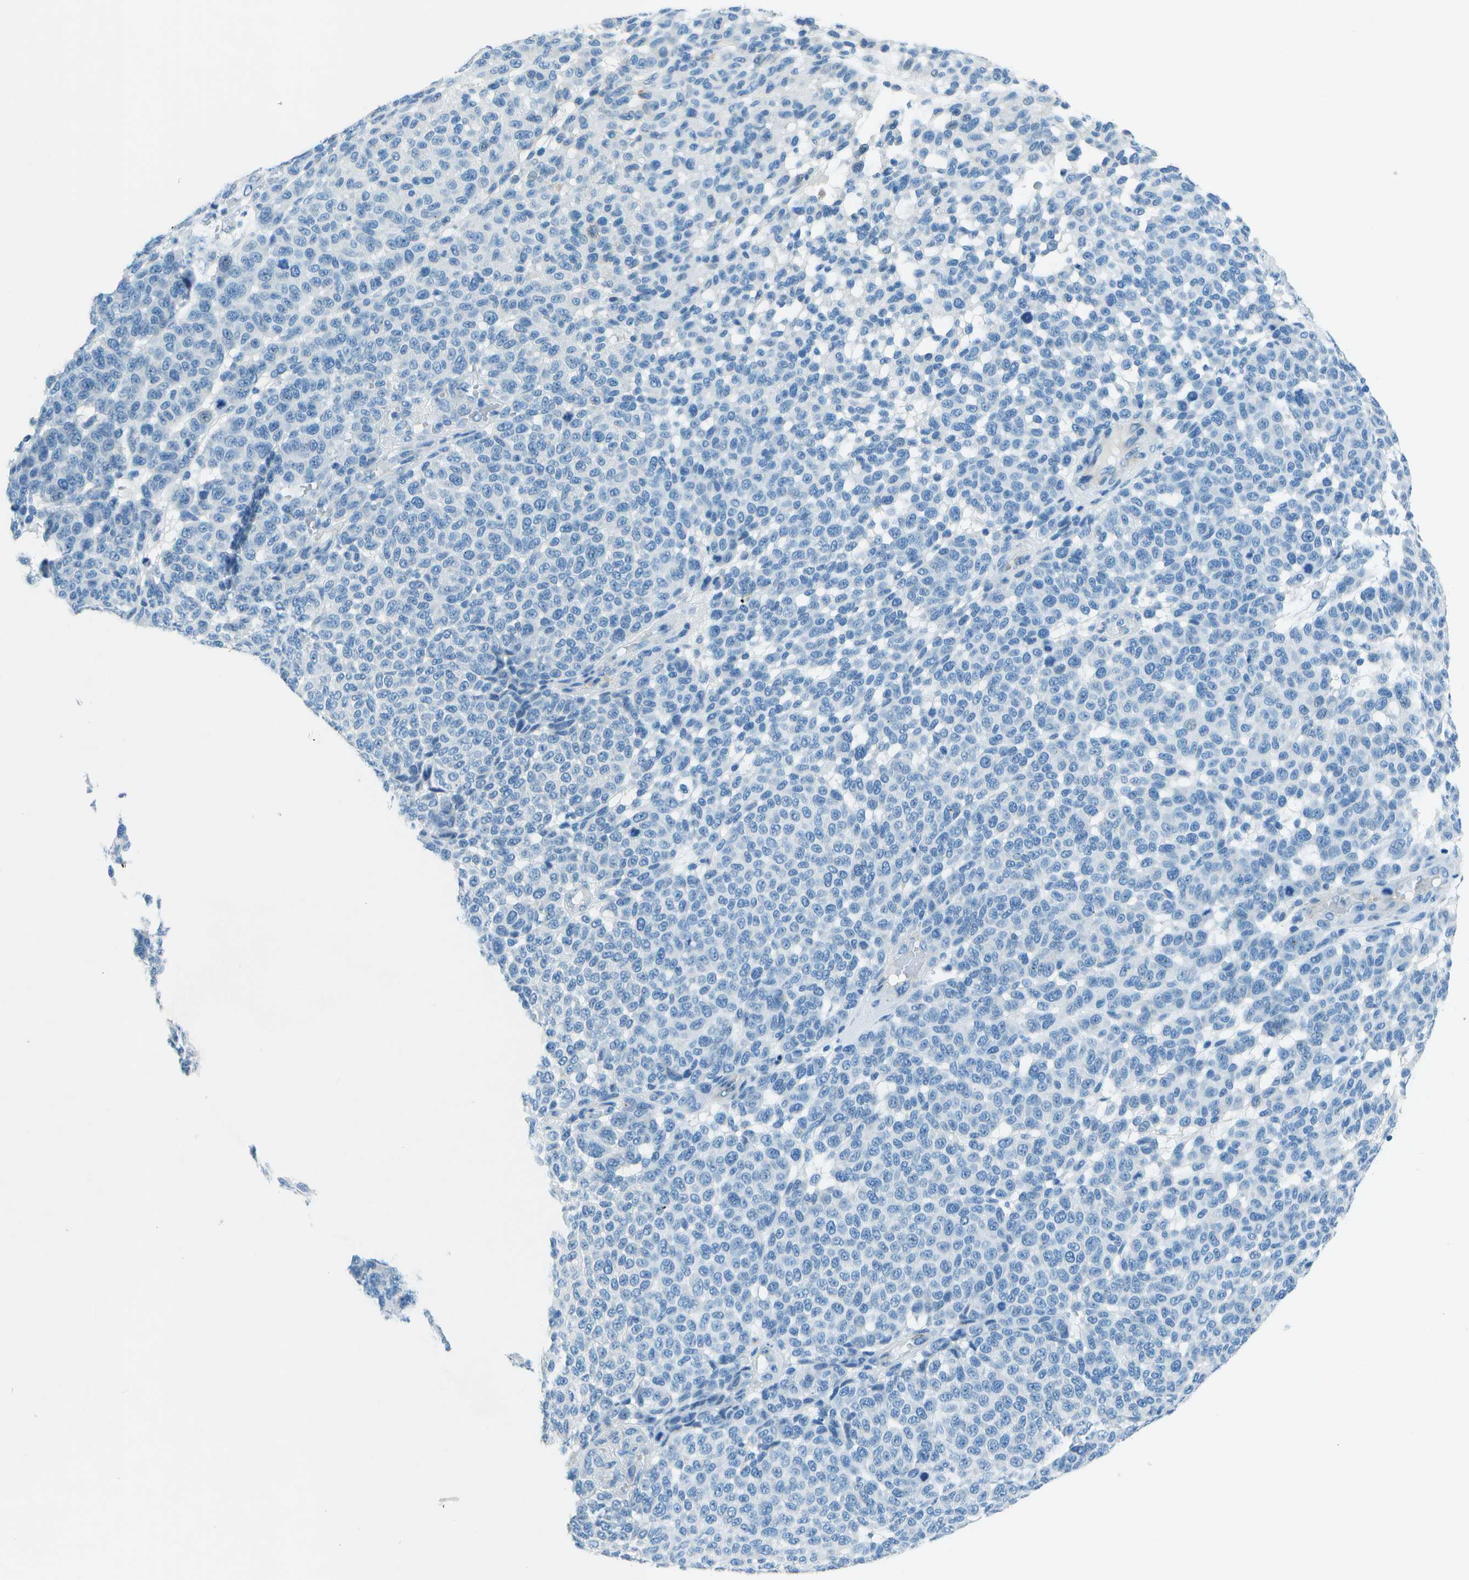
{"staining": {"intensity": "negative", "quantity": "none", "location": "none"}, "tissue": "melanoma", "cell_type": "Tumor cells", "image_type": "cancer", "snomed": [{"axis": "morphology", "description": "Malignant melanoma, NOS"}, {"axis": "topography", "description": "Skin"}], "caption": "There is no significant staining in tumor cells of melanoma.", "gene": "SLC16A10", "patient": {"sex": "male", "age": 59}}